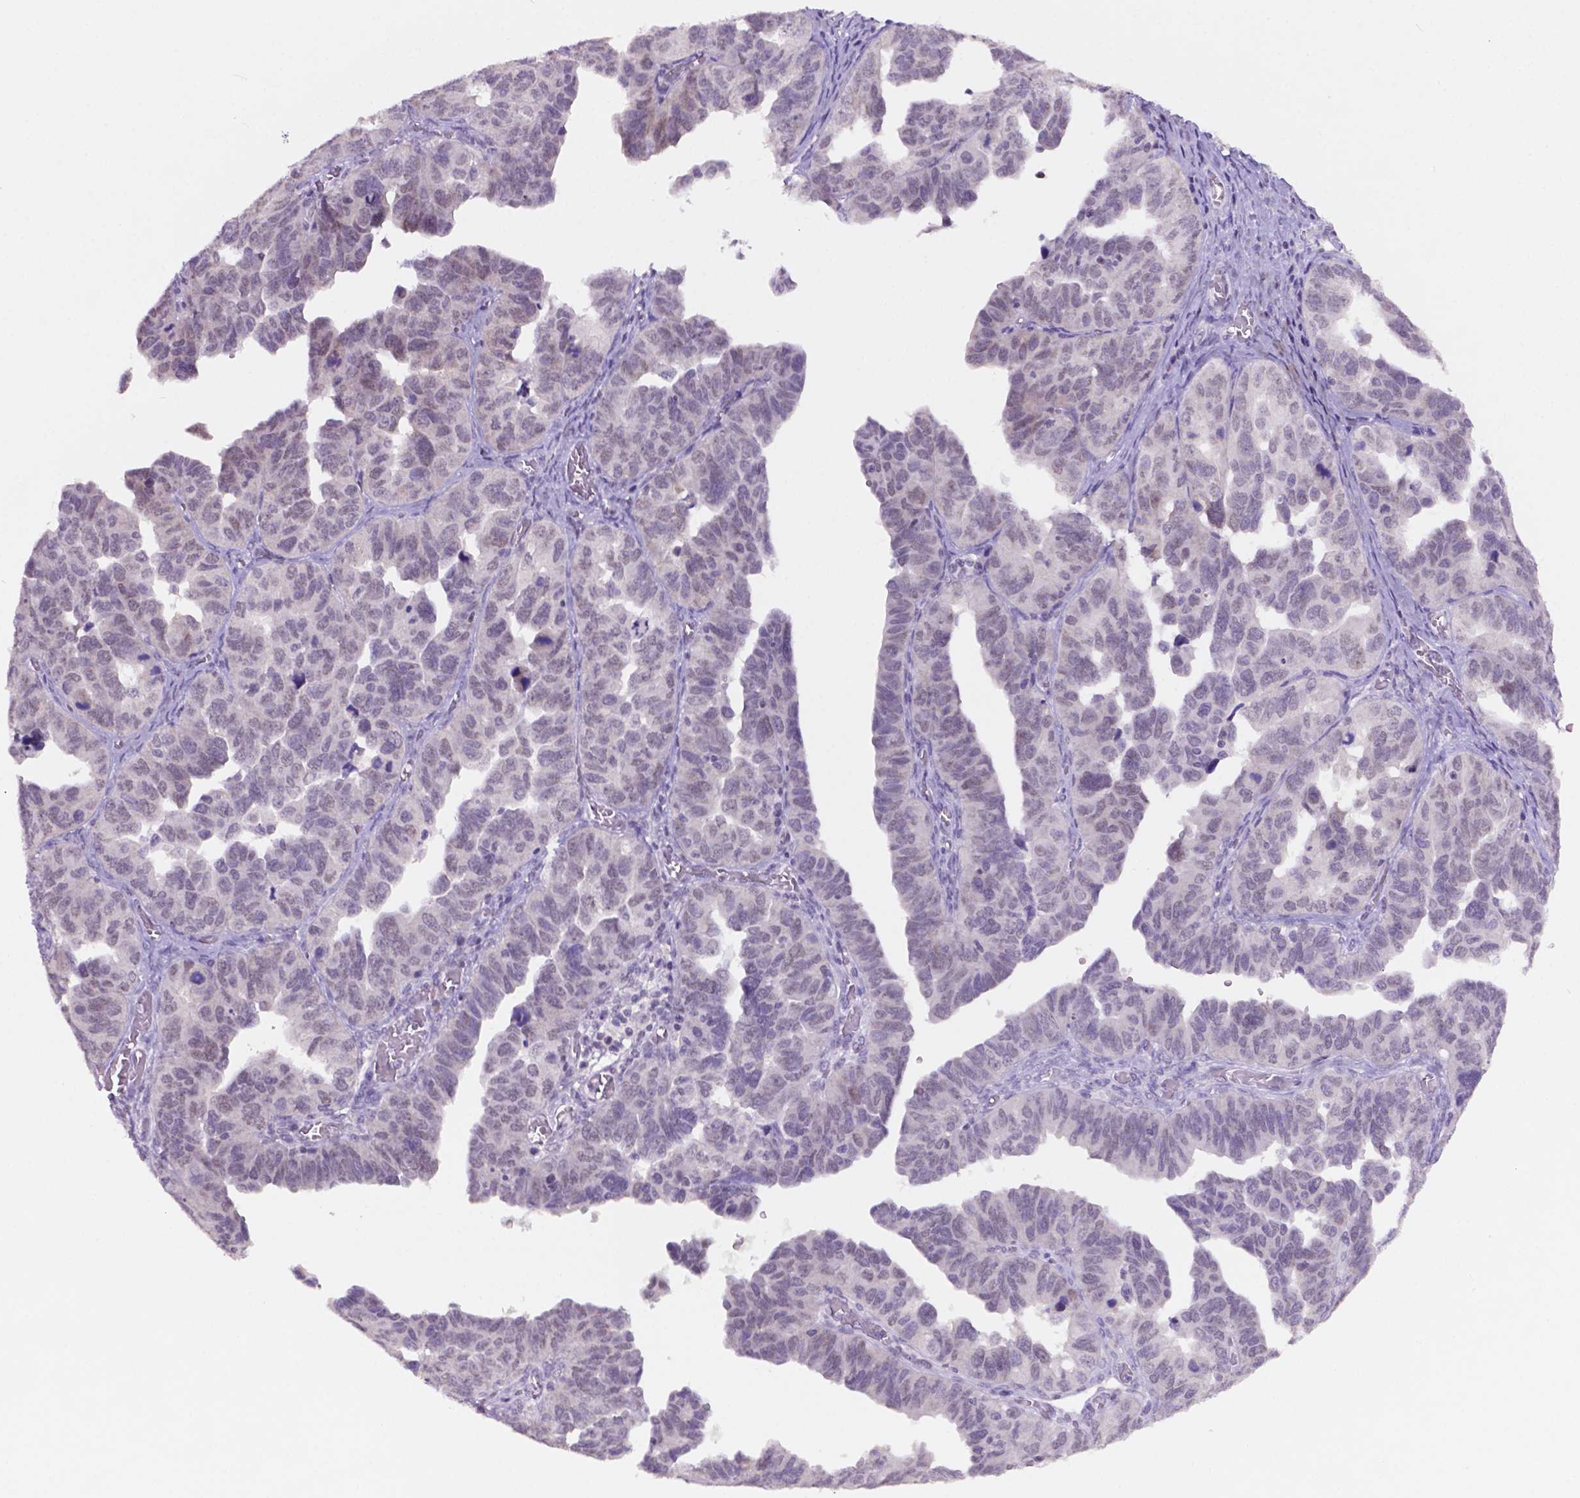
{"staining": {"intensity": "negative", "quantity": "none", "location": "none"}, "tissue": "ovarian cancer", "cell_type": "Tumor cells", "image_type": "cancer", "snomed": [{"axis": "morphology", "description": "Cystadenocarcinoma, serous, NOS"}, {"axis": "topography", "description": "Ovary"}], "caption": "An image of human serous cystadenocarcinoma (ovarian) is negative for staining in tumor cells.", "gene": "NCOR1", "patient": {"sex": "female", "age": 64}}